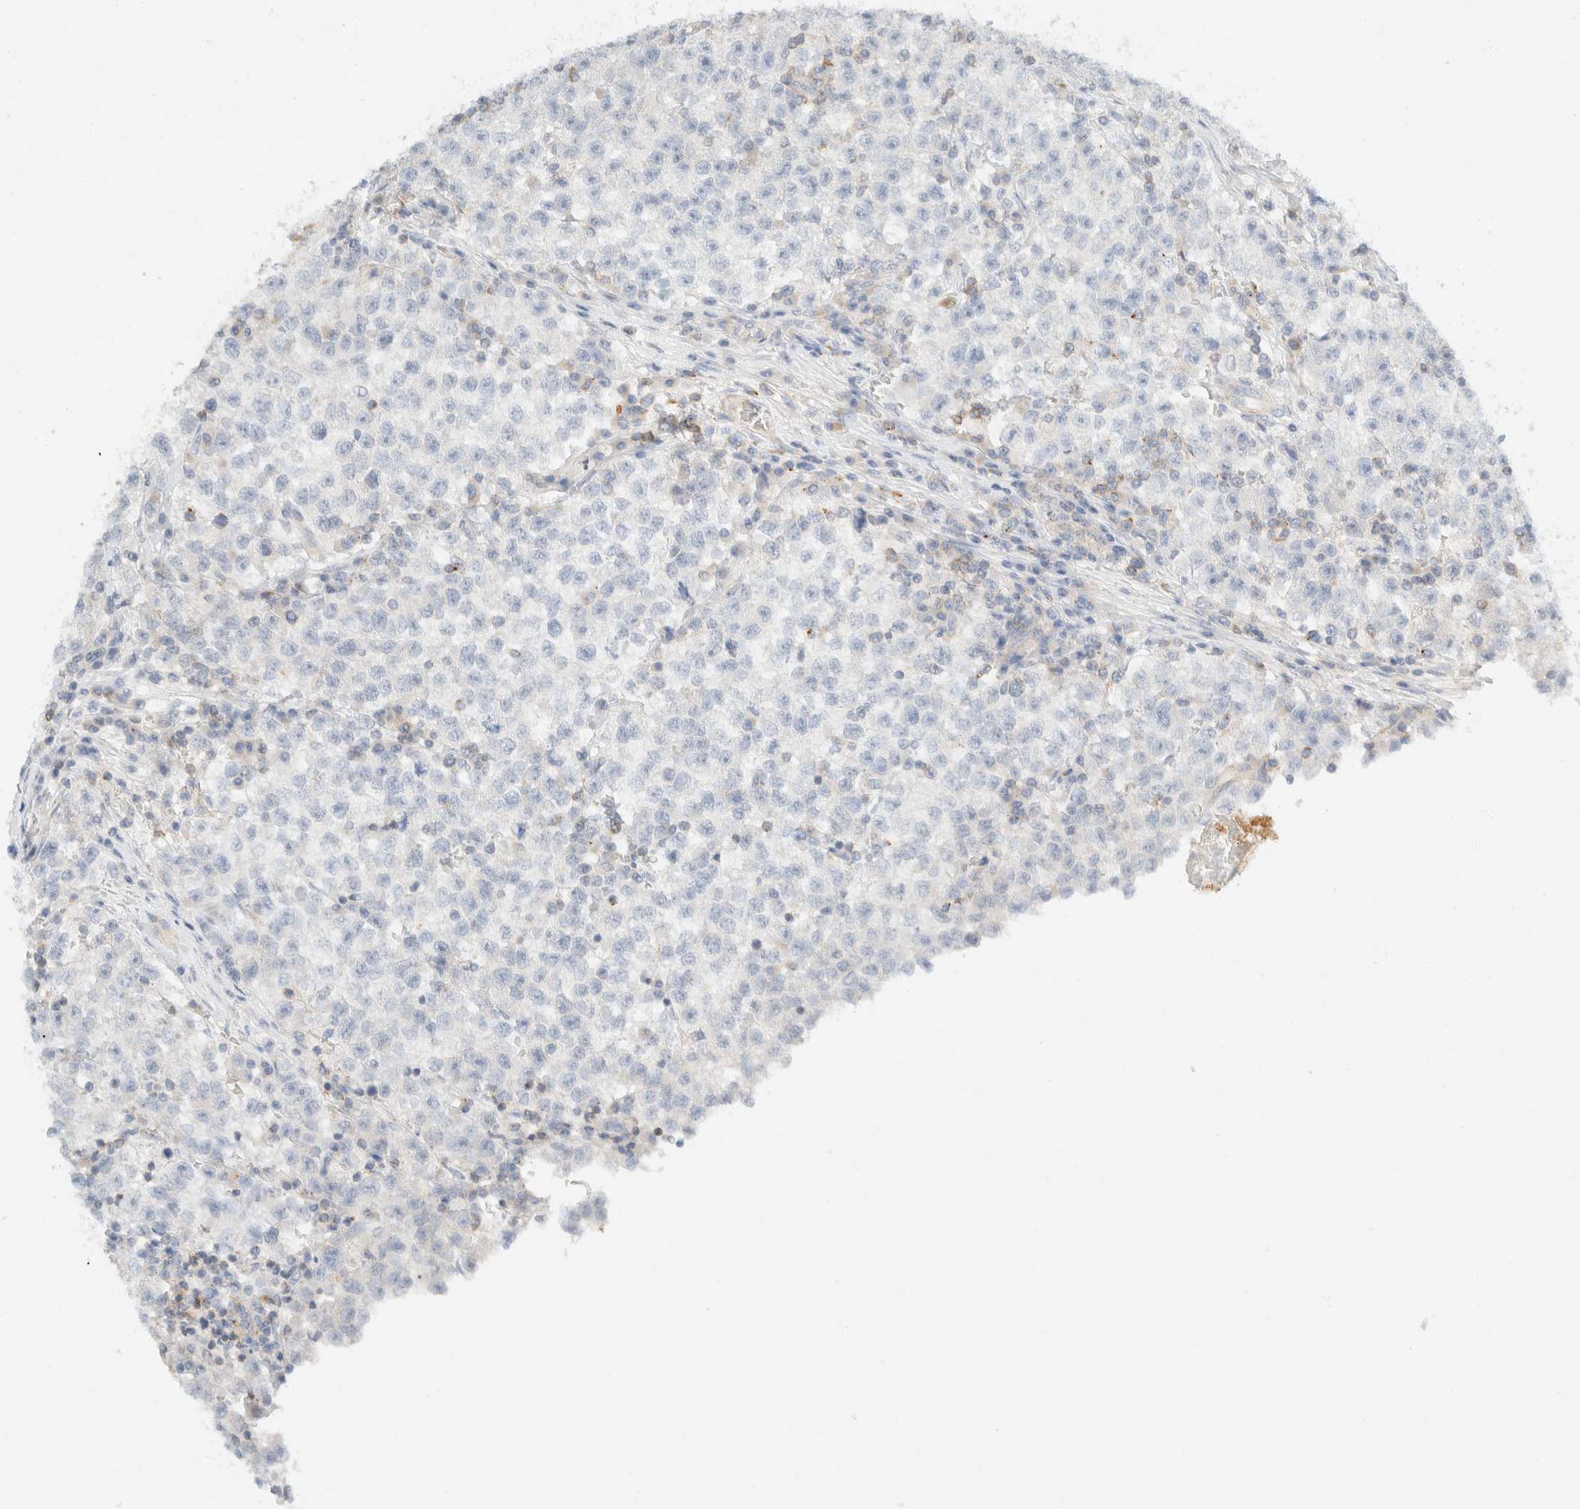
{"staining": {"intensity": "negative", "quantity": "none", "location": "none"}, "tissue": "testis cancer", "cell_type": "Tumor cells", "image_type": "cancer", "snomed": [{"axis": "morphology", "description": "Seminoma, NOS"}, {"axis": "topography", "description": "Testis"}], "caption": "This is an immunohistochemistry (IHC) micrograph of testis seminoma. There is no positivity in tumor cells.", "gene": "SH3GLB2", "patient": {"sex": "male", "age": 22}}